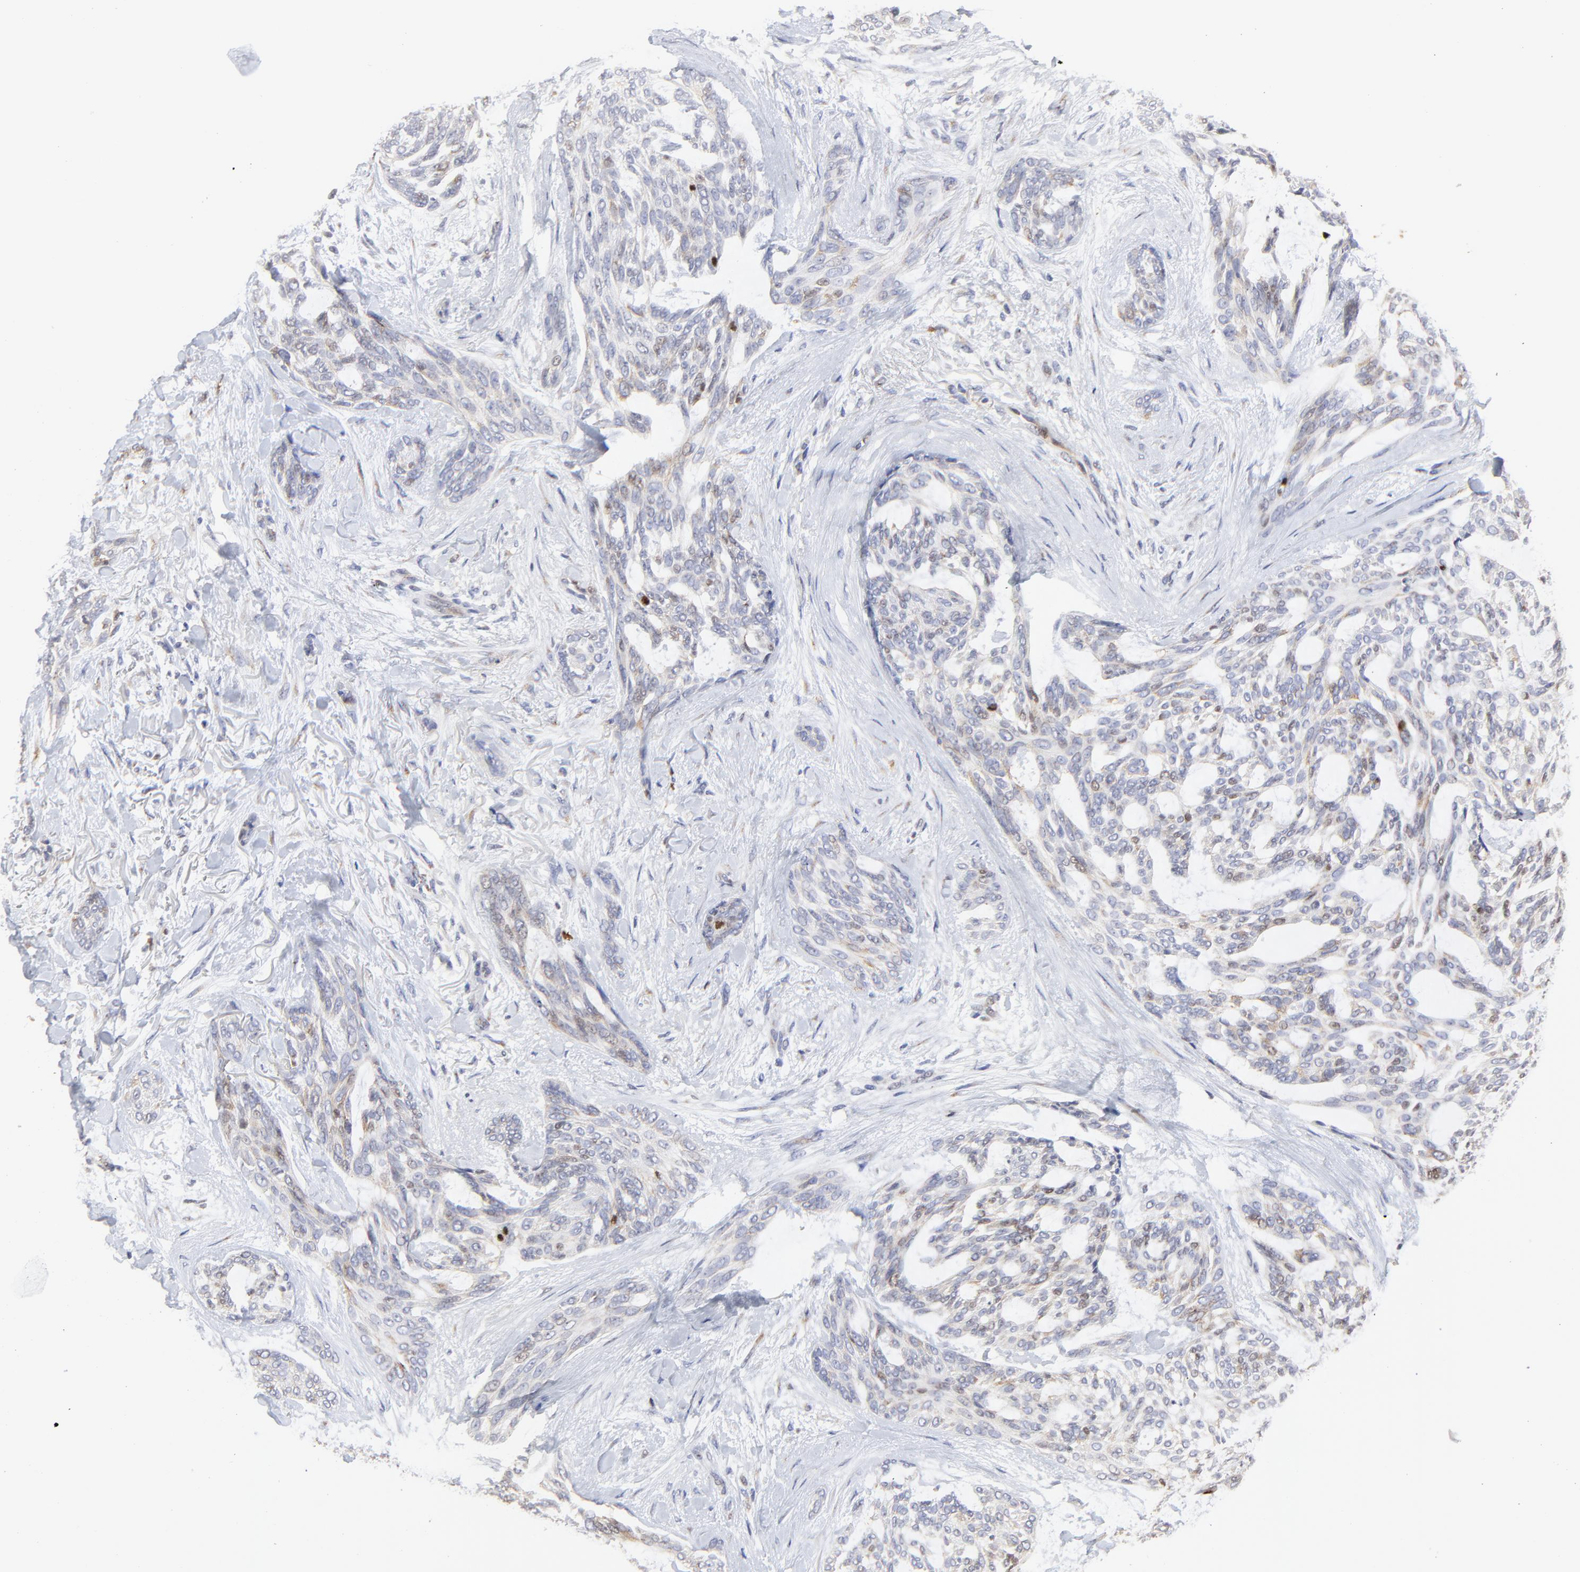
{"staining": {"intensity": "weak", "quantity": "<25%", "location": "cytoplasmic/membranous,nuclear"}, "tissue": "skin cancer", "cell_type": "Tumor cells", "image_type": "cancer", "snomed": [{"axis": "morphology", "description": "Normal tissue, NOS"}, {"axis": "morphology", "description": "Basal cell carcinoma"}, {"axis": "topography", "description": "Skin"}], "caption": "Immunohistochemical staining of skin cancer demonstrates no significant staining in tumor cells.", "gene": "NCAPH", "patient": {"sex": "female", "age": 71}}